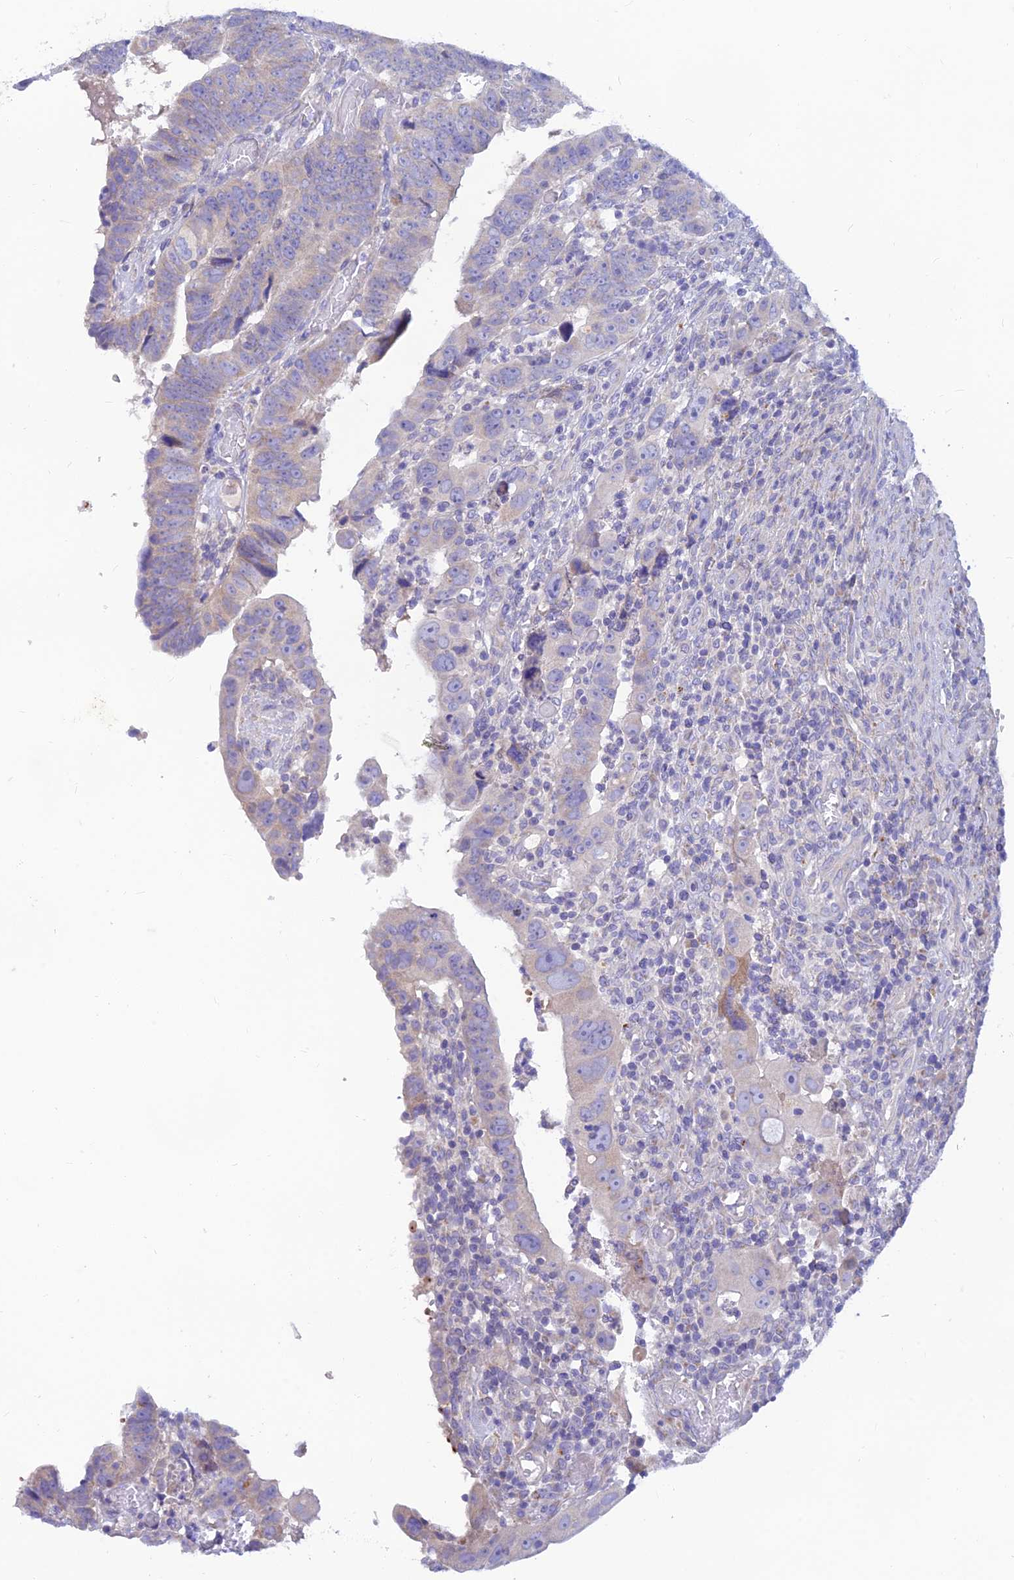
{"staining": {"intensity": "negative", "quantity": "none", "location": "none"}, "tissue": "colorectal cancer", "cell_type": "Tumor cells", "image_type": "cancer", "snomed": [{"axis": "morphology", "description": "Normal tissue, NOS"}, {"axis": "morphology", "description": "Adenocarcinoma, NOS"}, {"axis": "topography", "description": "Rectum"}], "caption": "The IHC micrograph has no significant staining in tumor cells of colorectal cancer tissue.", "gene": "TMEM30B", "patient": {"sex": "female", "age": 65}}